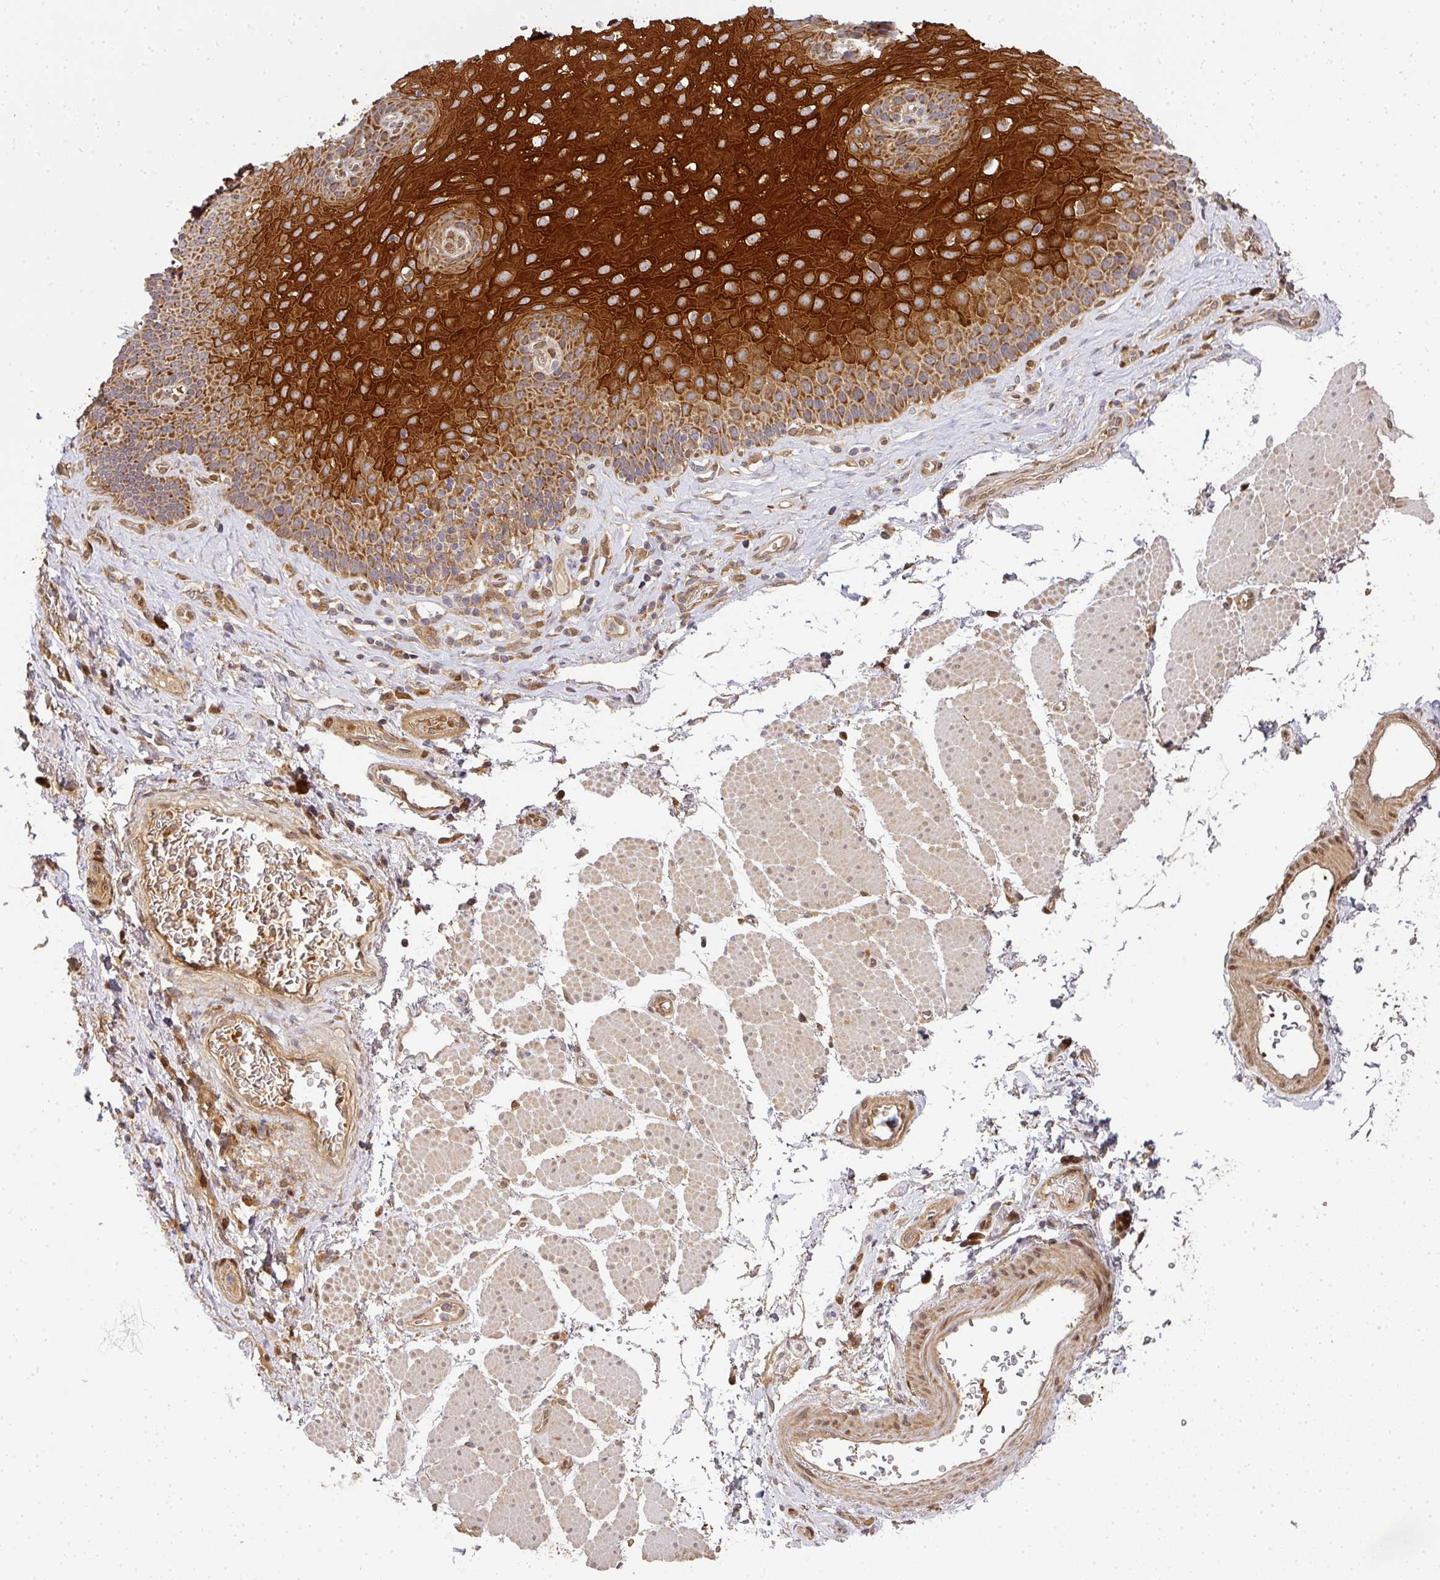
{"staining": {"intensity": "strong", "quantity": ">75%", "location": "cytoplasmic/membranous"}, "tissue": "esophagus", "cell_type": "Squamous epithelial cells", "image_type": "normal", "snomed": [{"axis": "morphology", "description": "Normal tissue, NOS"}, {"axis": "topography", "description": "Esophagus"}], "caption": "Protein analysis of normal esophagus demonstrates strong cytoplasmic/membranous staining in approximately >75% of squamous epithelial cells.", "gene": "MALSU1", "patient": {"sex": "female", "age": 66}}